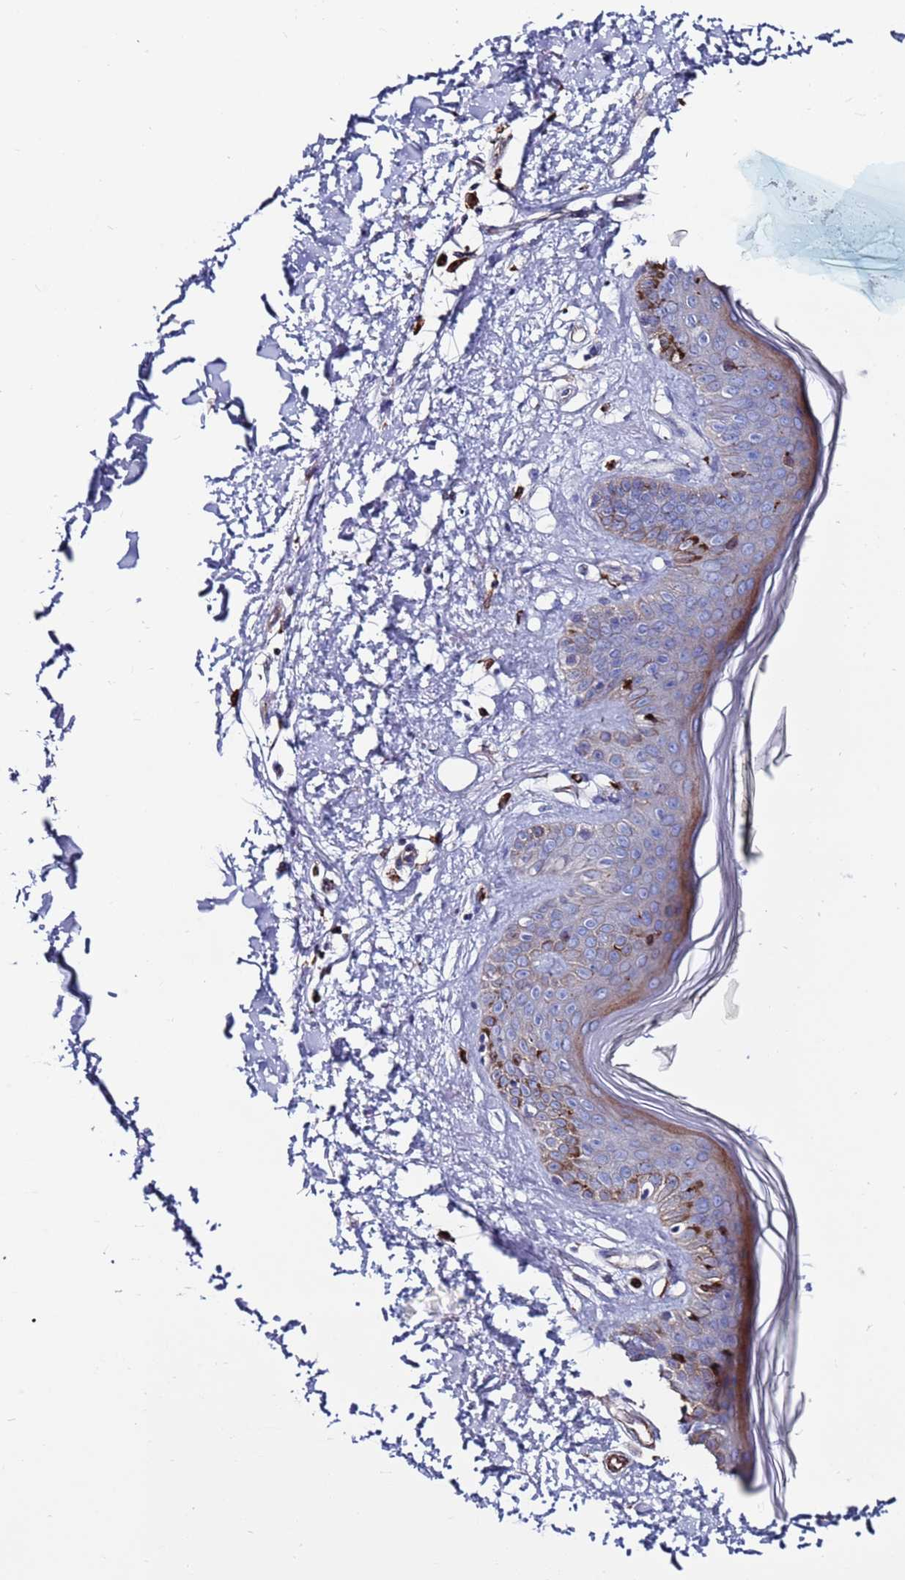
{"staining": {"intensity": "strong", "quantity": "<25%", "location": "cytoplasmic/membranous,nuclear"}, "tissue": "skin", "cell_type": "Fibroblasts", "image_type": "normal", "snomed": [{"axis": "morphology", "description": "Normal tissue, NOS"}, {"axis": "topography", "description": "Skin"}], "caption": "Protein expression analysis of normal skin reveals strong cytoplasmic/membranous,nuclear expression in approximately <25% of fibroblasts.", "gene": "GREB1L", "patient": {"sex": "female", "age": 64}}